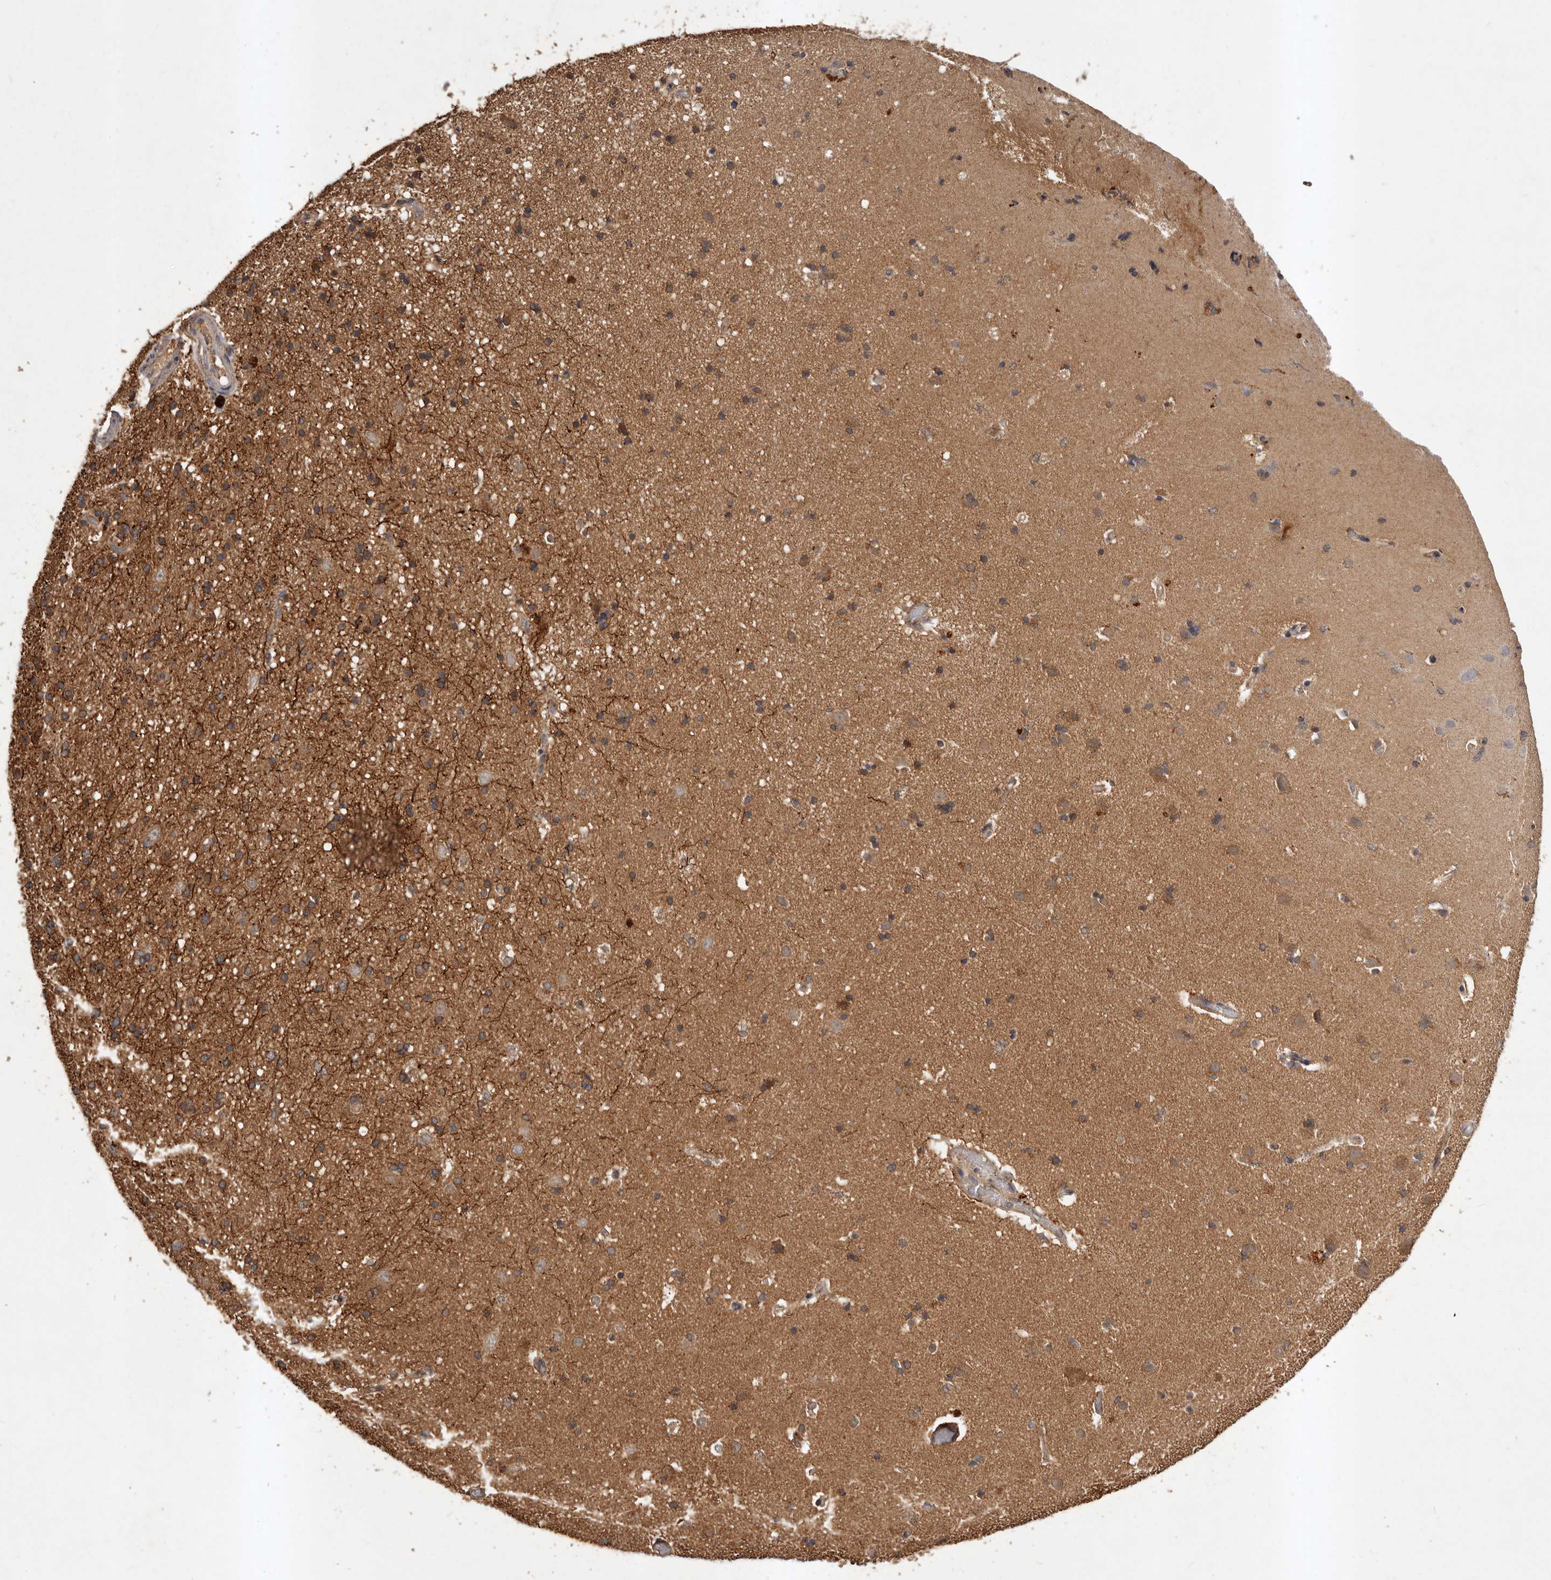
{"staining": {"intensity": "negative", "quantity": "none", "location": "none"}, "tissue": "cerebral cortex", "cell_type": "Endothelial cells", "image_type": "normal", "snomed": [{"axis": "morphology", "description": "Normal tissue, NOS"}, {"axis": "topography", "description": "Cerebral cortex"}], "caption": "An immunohistochemistry histopathology image of unremarkable cerebral cortex is shown. There is no staining in endothelial cells of cerebral cortex. Brightfield microscopy of immunohistochemistry (IHC) stained with DAB (3,3'-diaminobenzidine) (brown) and hematoxylin (blue), captured at high magnification.", "gene": "SLC22A3", "patient": {"sex": "male", "age": 34}}